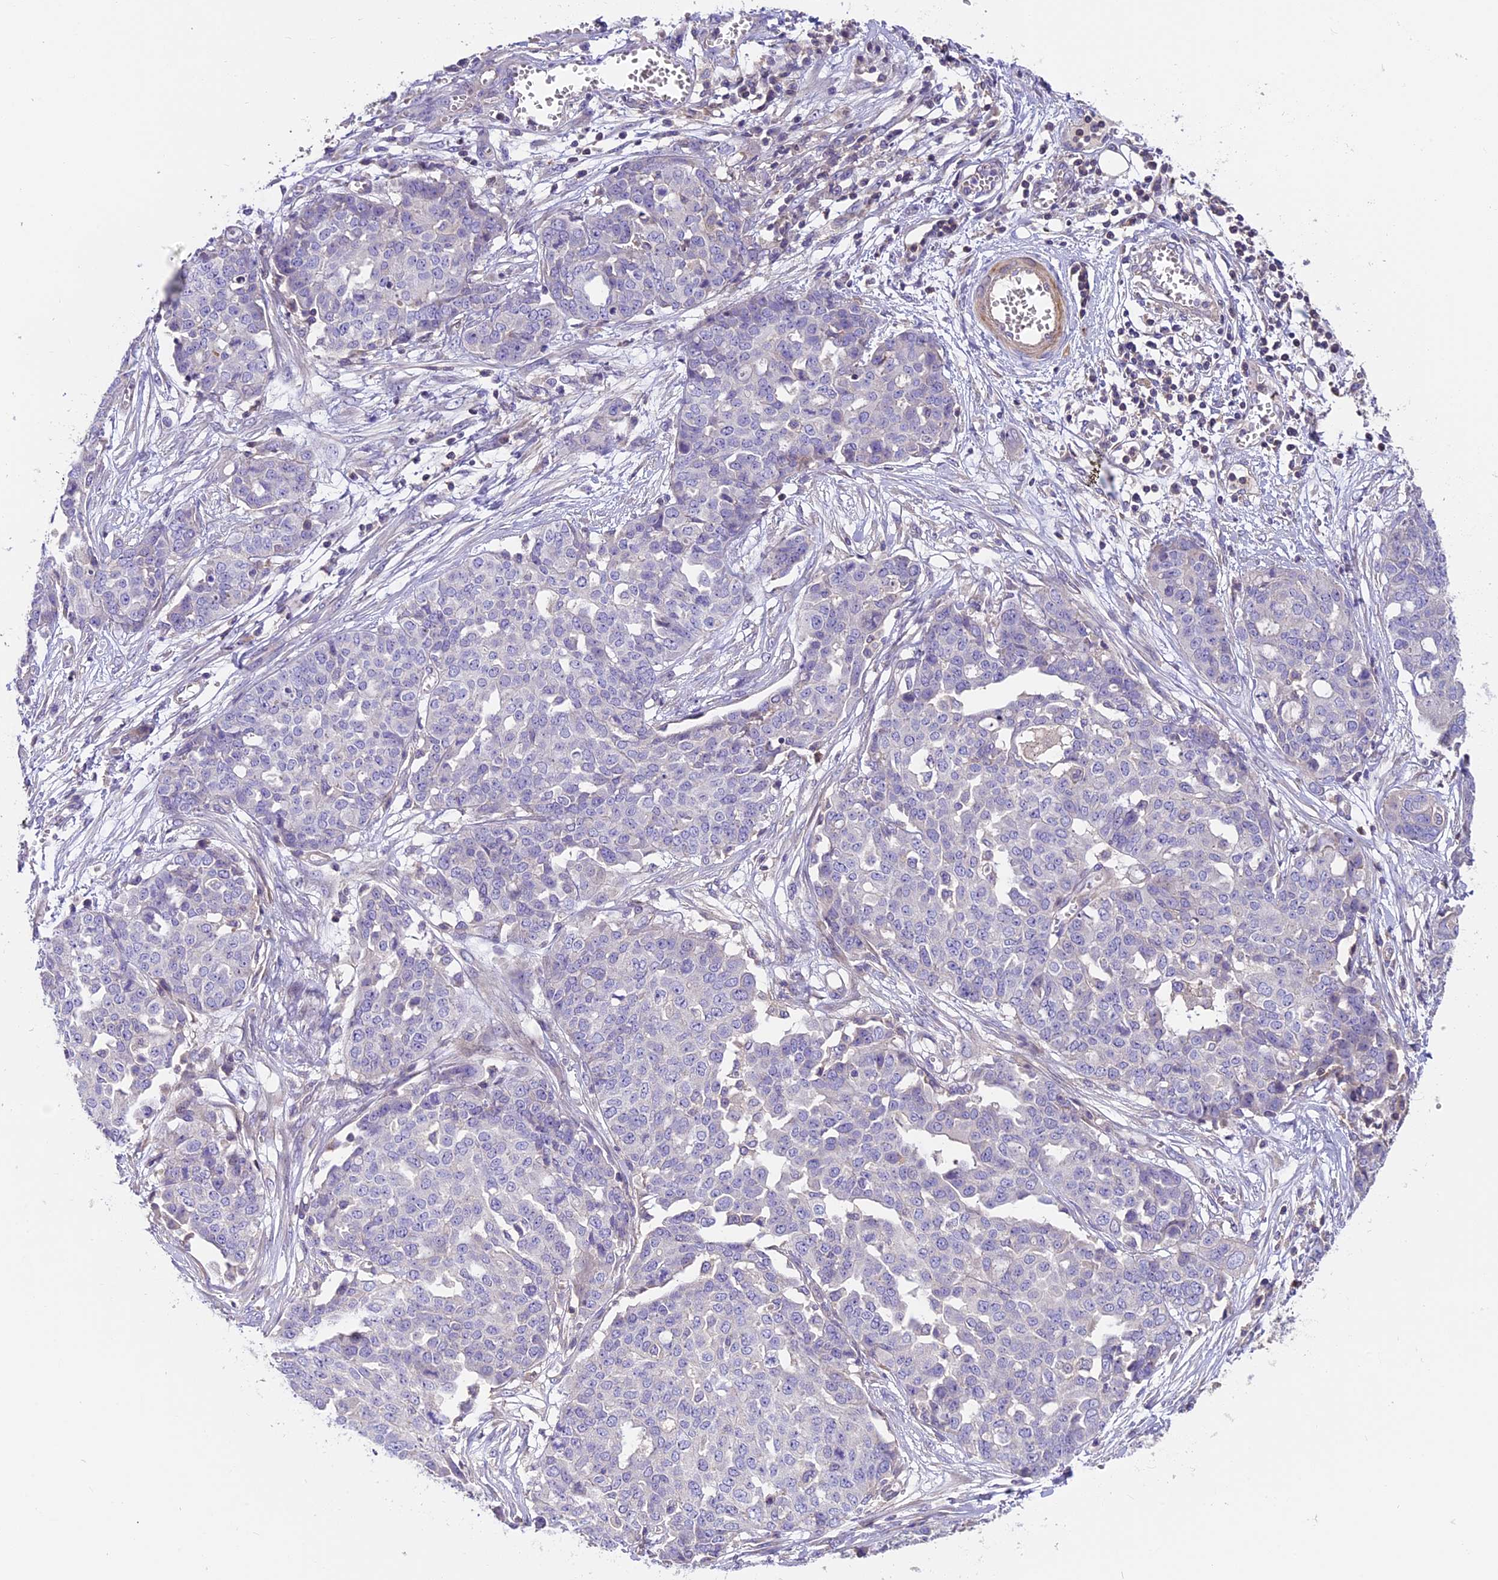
{"staining": {"intensity": "negative", "quantity": "none", "location": "none"}, "tissue": "ovarian cancer", "cell_type": "Tumor cells", "image_type": "cancer", "snomed": [{"axis": "morphology", "description": "Cystadenocarcinoma, serous, NOS"}, {"axis": "topography", "description": "Soft tissue"}, {"axis": "topography", "description": "Ovary"}], "caption": "Immunohistochemistry (IHC) micrograph of neoplastic tissue: ovarian cancer stained with DAB exhibits no significant protein expression in tumor cells.", "gene": "FAM98C", "patient": {"sex": "female", "age": 57}}